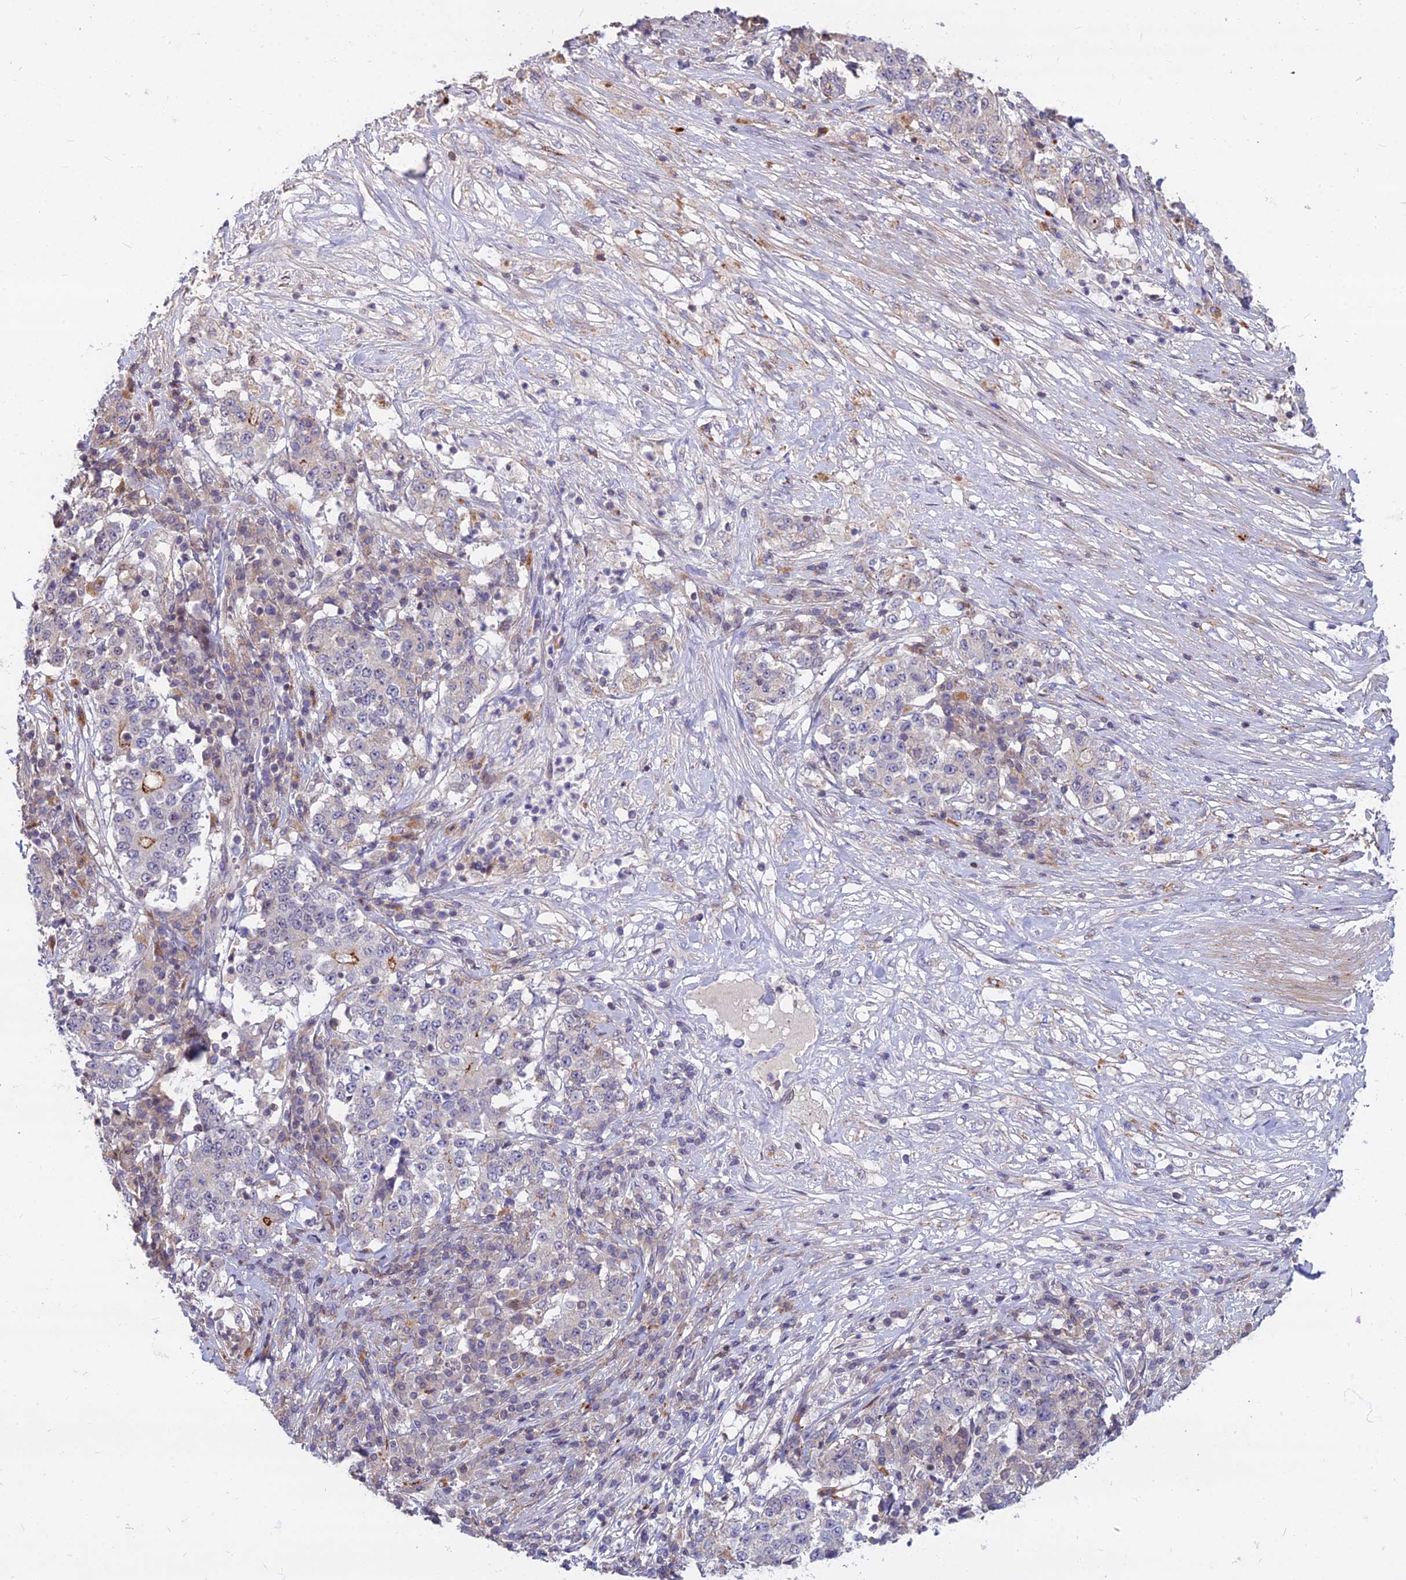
{"staining": {"intensity": "moderate", "quantity": "<25%", "location": "cytoplasmic/membranous"}, "tissue": "stomach cancer", "cell_type": "Tumor cells", "image_type": "cancer", "snomed": [{"axis": "morphology", "description": "Adenocarcinoma, NOS"}, {"axis": "topography", "description": "Stomach"}], "caption": "Approximately <25% of tumor cells in stomach adenocarcinoma reveal moderate cytoplasmic/membranous protein expression as visualized by brown immunohistochemical staining.", "gene": "GLYATL3", "patient": {"sex": "male", "age": 59}}